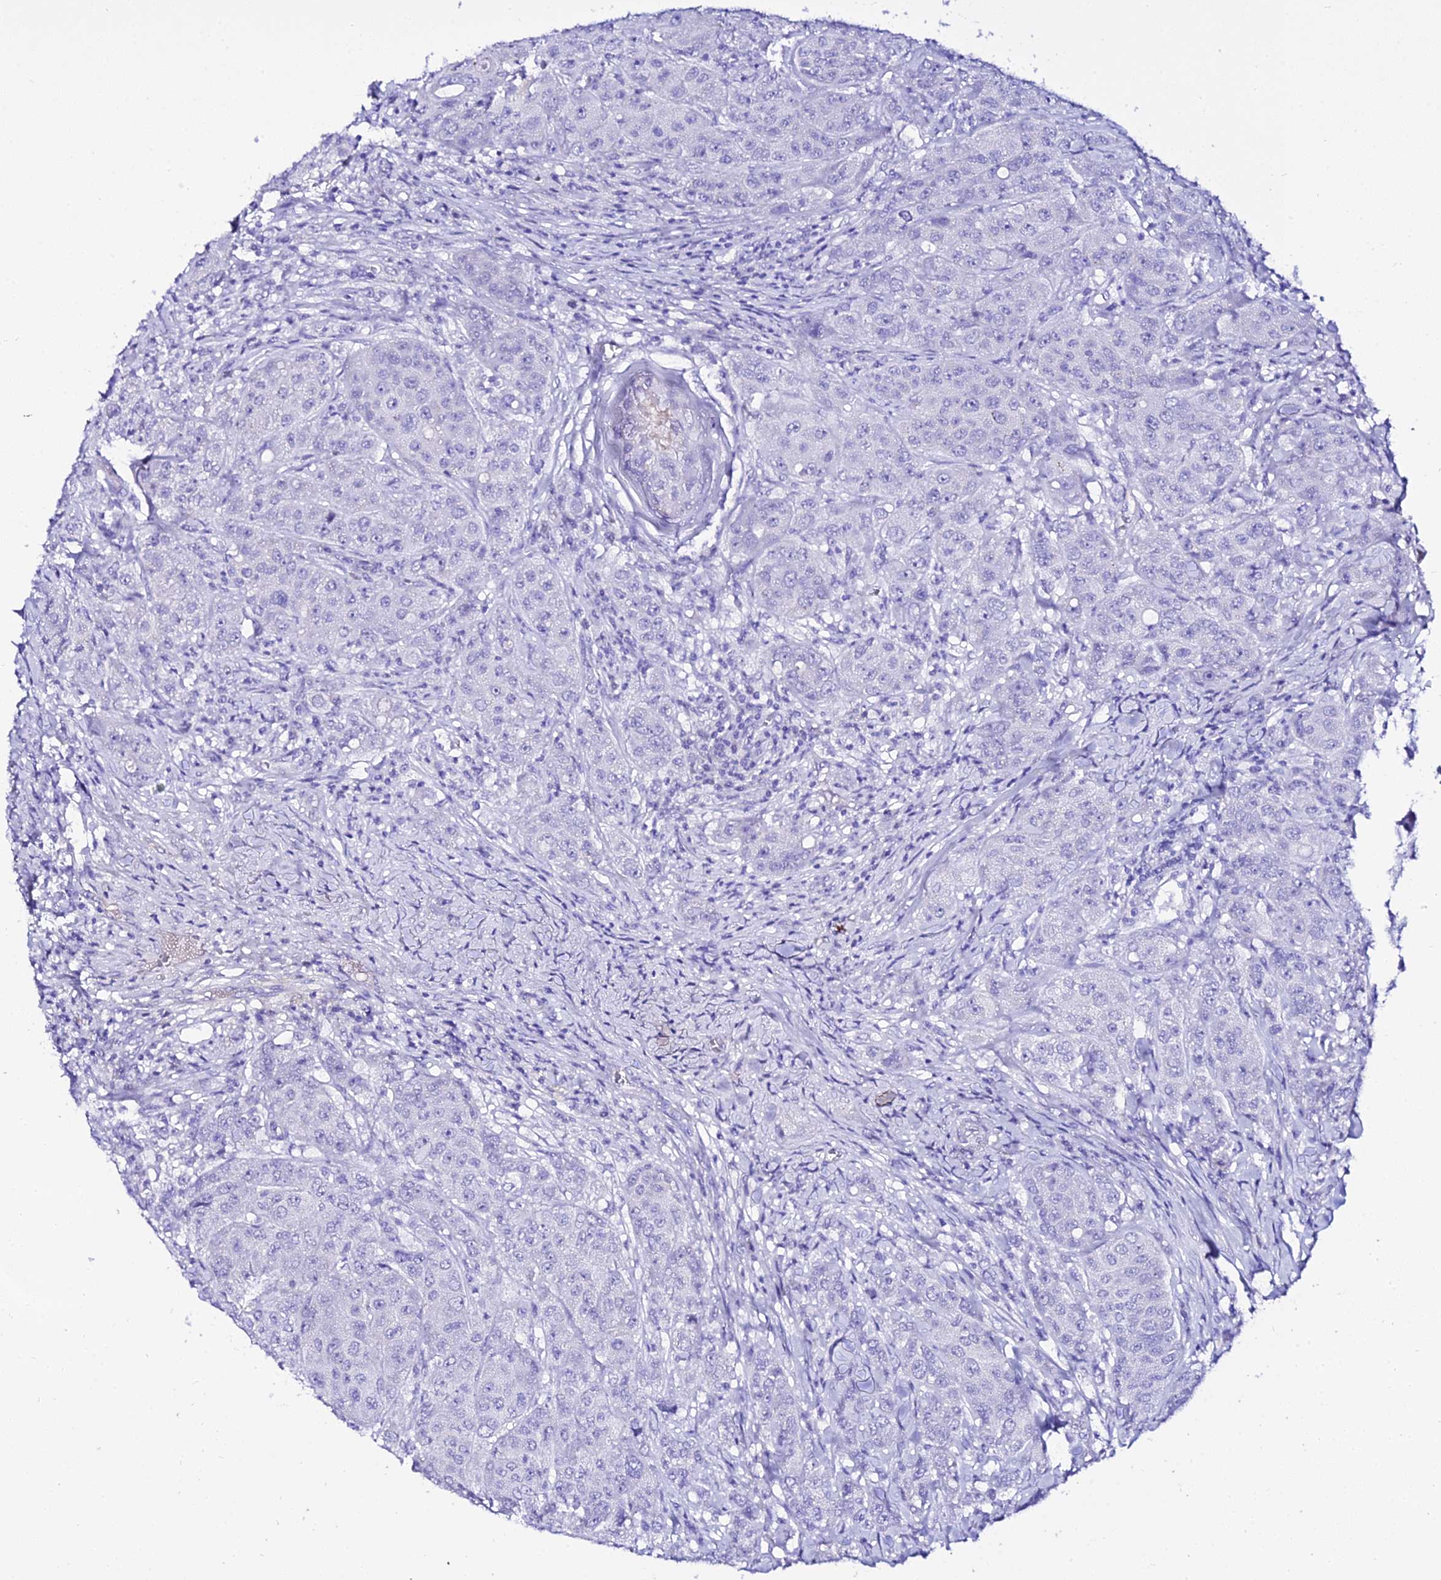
{"staining": {"intensity": "negative", "quantity": "none", "location": "none"}, "tissue": "breast cancer", "cell_type": "Tumor cells", "image_type": "cancer", "snomed": [{"axis": "morphology", "description": "Duct carcinoma"}, {"axis": "topography", "description": "Breast"}], "caption": "Protein analysis of breast intraductal carcinoma shows no significant staining in tumor cells.", "gene": "DEFB106A", "patient": {"sex": "female", "age": 43}}